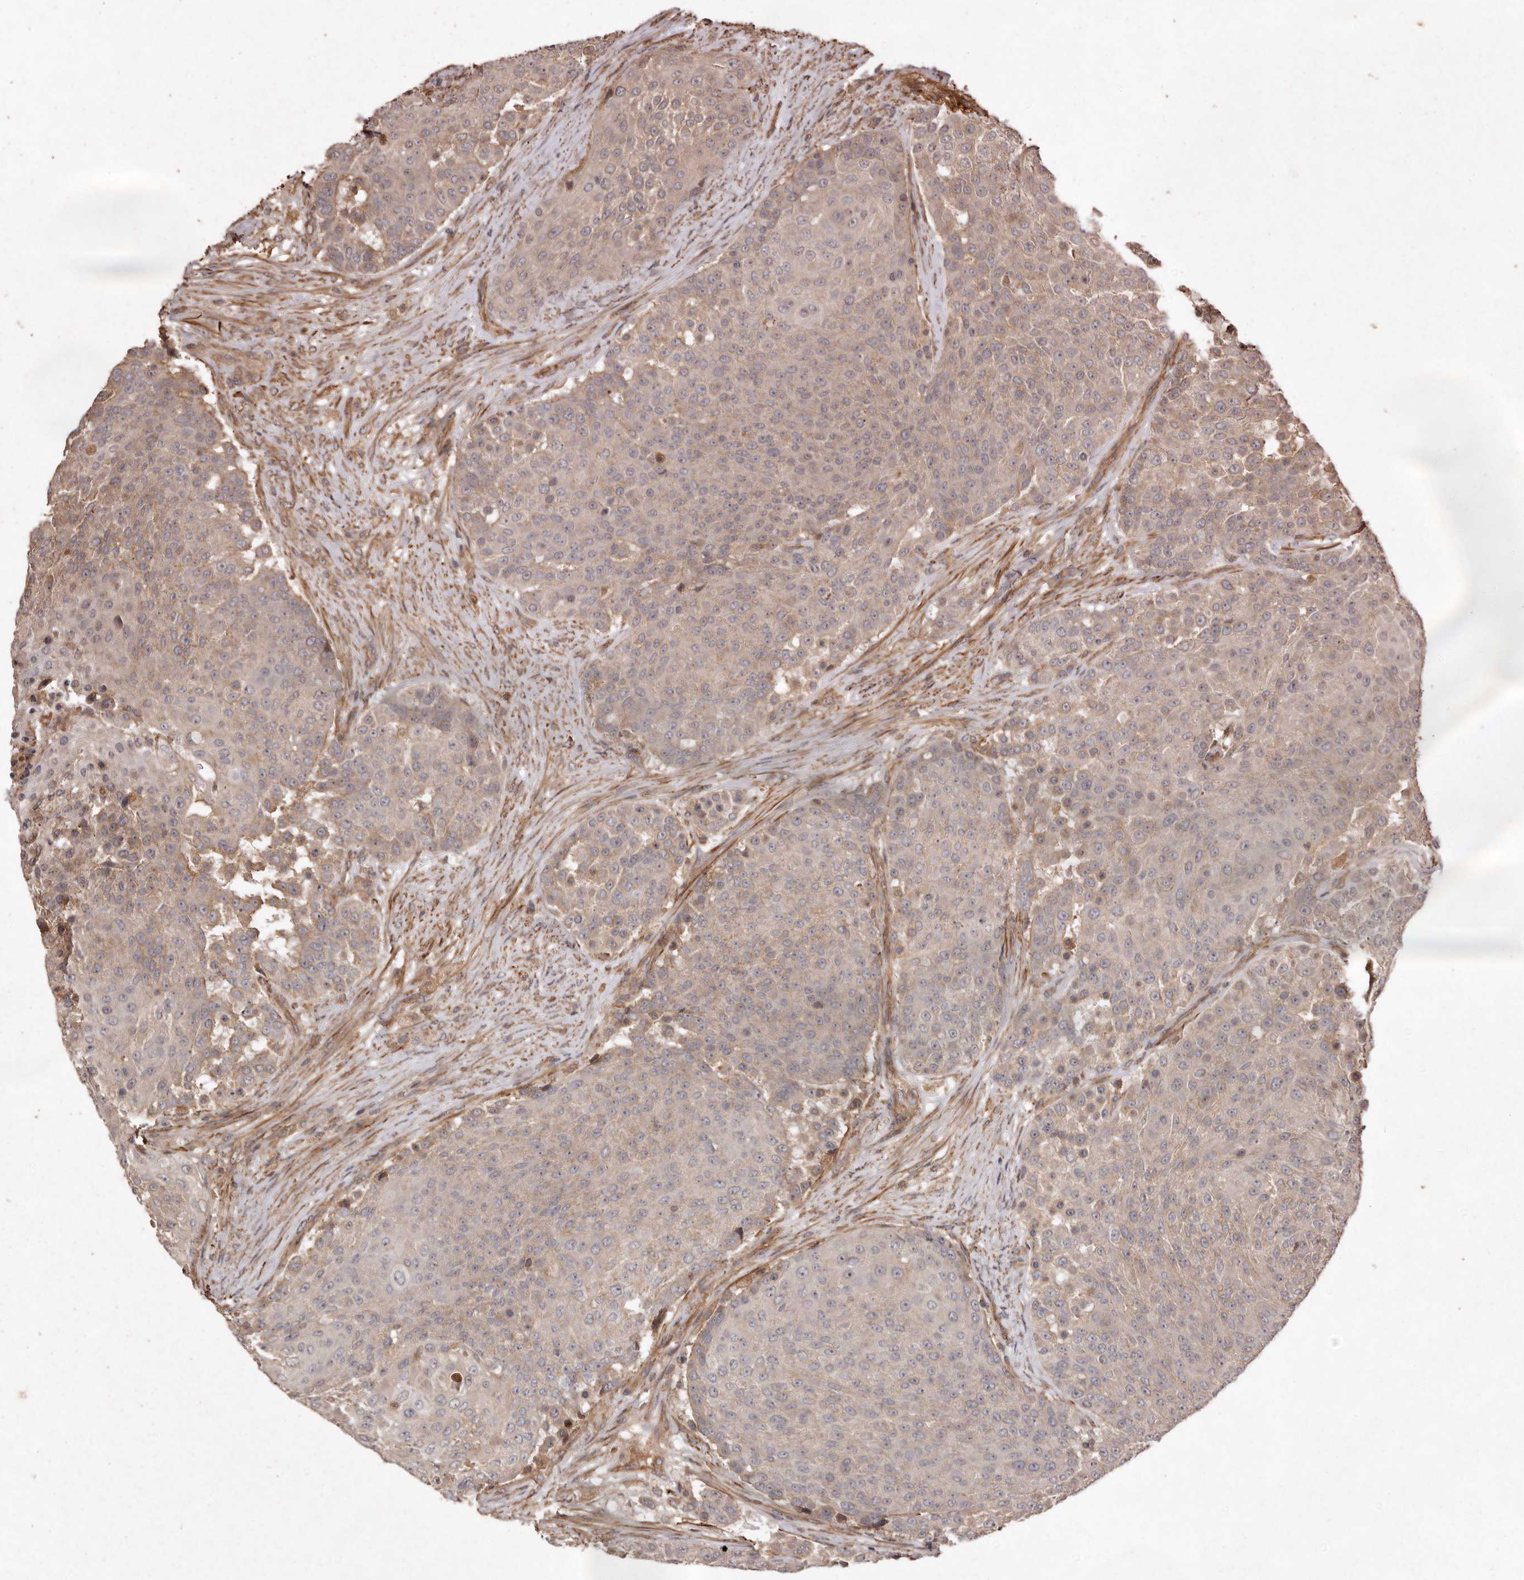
{"staining": {"intensity": "weak", "quantity": "25%-75%", "location": "cytoplasmic/membranous"}, "tissue": "urothelial cancer", "cell_type": "Tumor cells", "image_type": "cancer", "snomed": [{"axis": "morphology", "description": "Urothelial carcinoma, High grade"}, {"axis": "topography", "description": "Urinary bladder"}], "caption": "A micrograph showing weak cytoplasmic/membranous staining in about 25%-75% of tumor cells in urothelial cancer, as visualized by brown immunohistochemical staining.", "gene": "SEMA3A", "patient": {"sex": "female", "age": 63}}